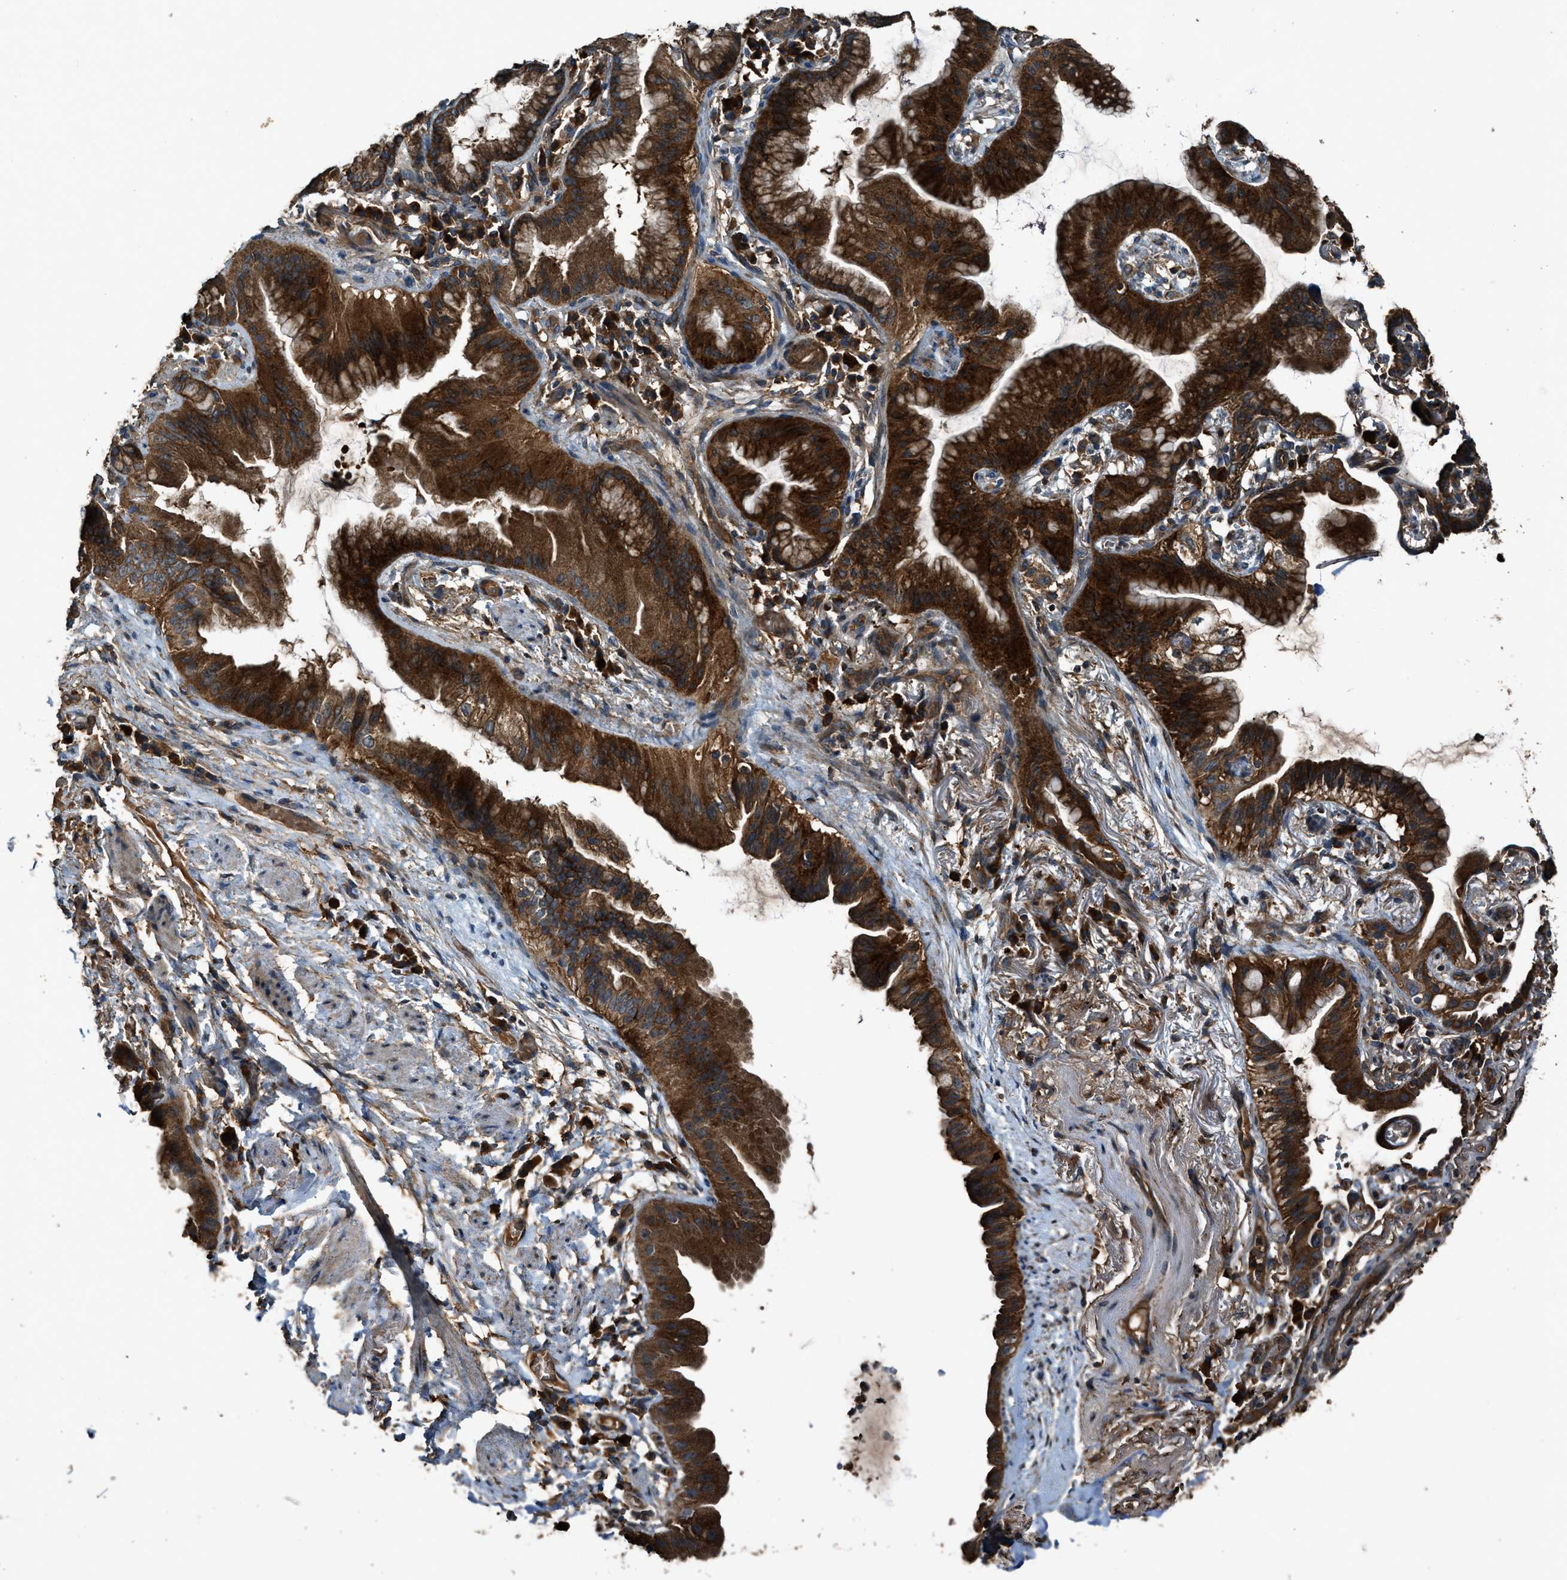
{"staining": {"intensity": "strong", "quantity": ">75%", "location": "cytoplasmic/membranous"}, "tissue": "lung cancer", "cell_type": "Tumor cells", "image_type": "cancer", "snomed": [{"axis": "morphology", "description": "Normal tissue, NOS"}, {"axis": "morphology", "description": "Adenocarcinoma, NOS"}, {"axis": "topography", "description": "Bronchus"}, {"axis": "topography", "description": "Lung"}], "caption": "Human lung adenocarcinoma stained with a protein marker demonstrates strong staining in tumor cells.", "gene": "MAP3K8", "patient": {"sex": "female", "age": 70}}